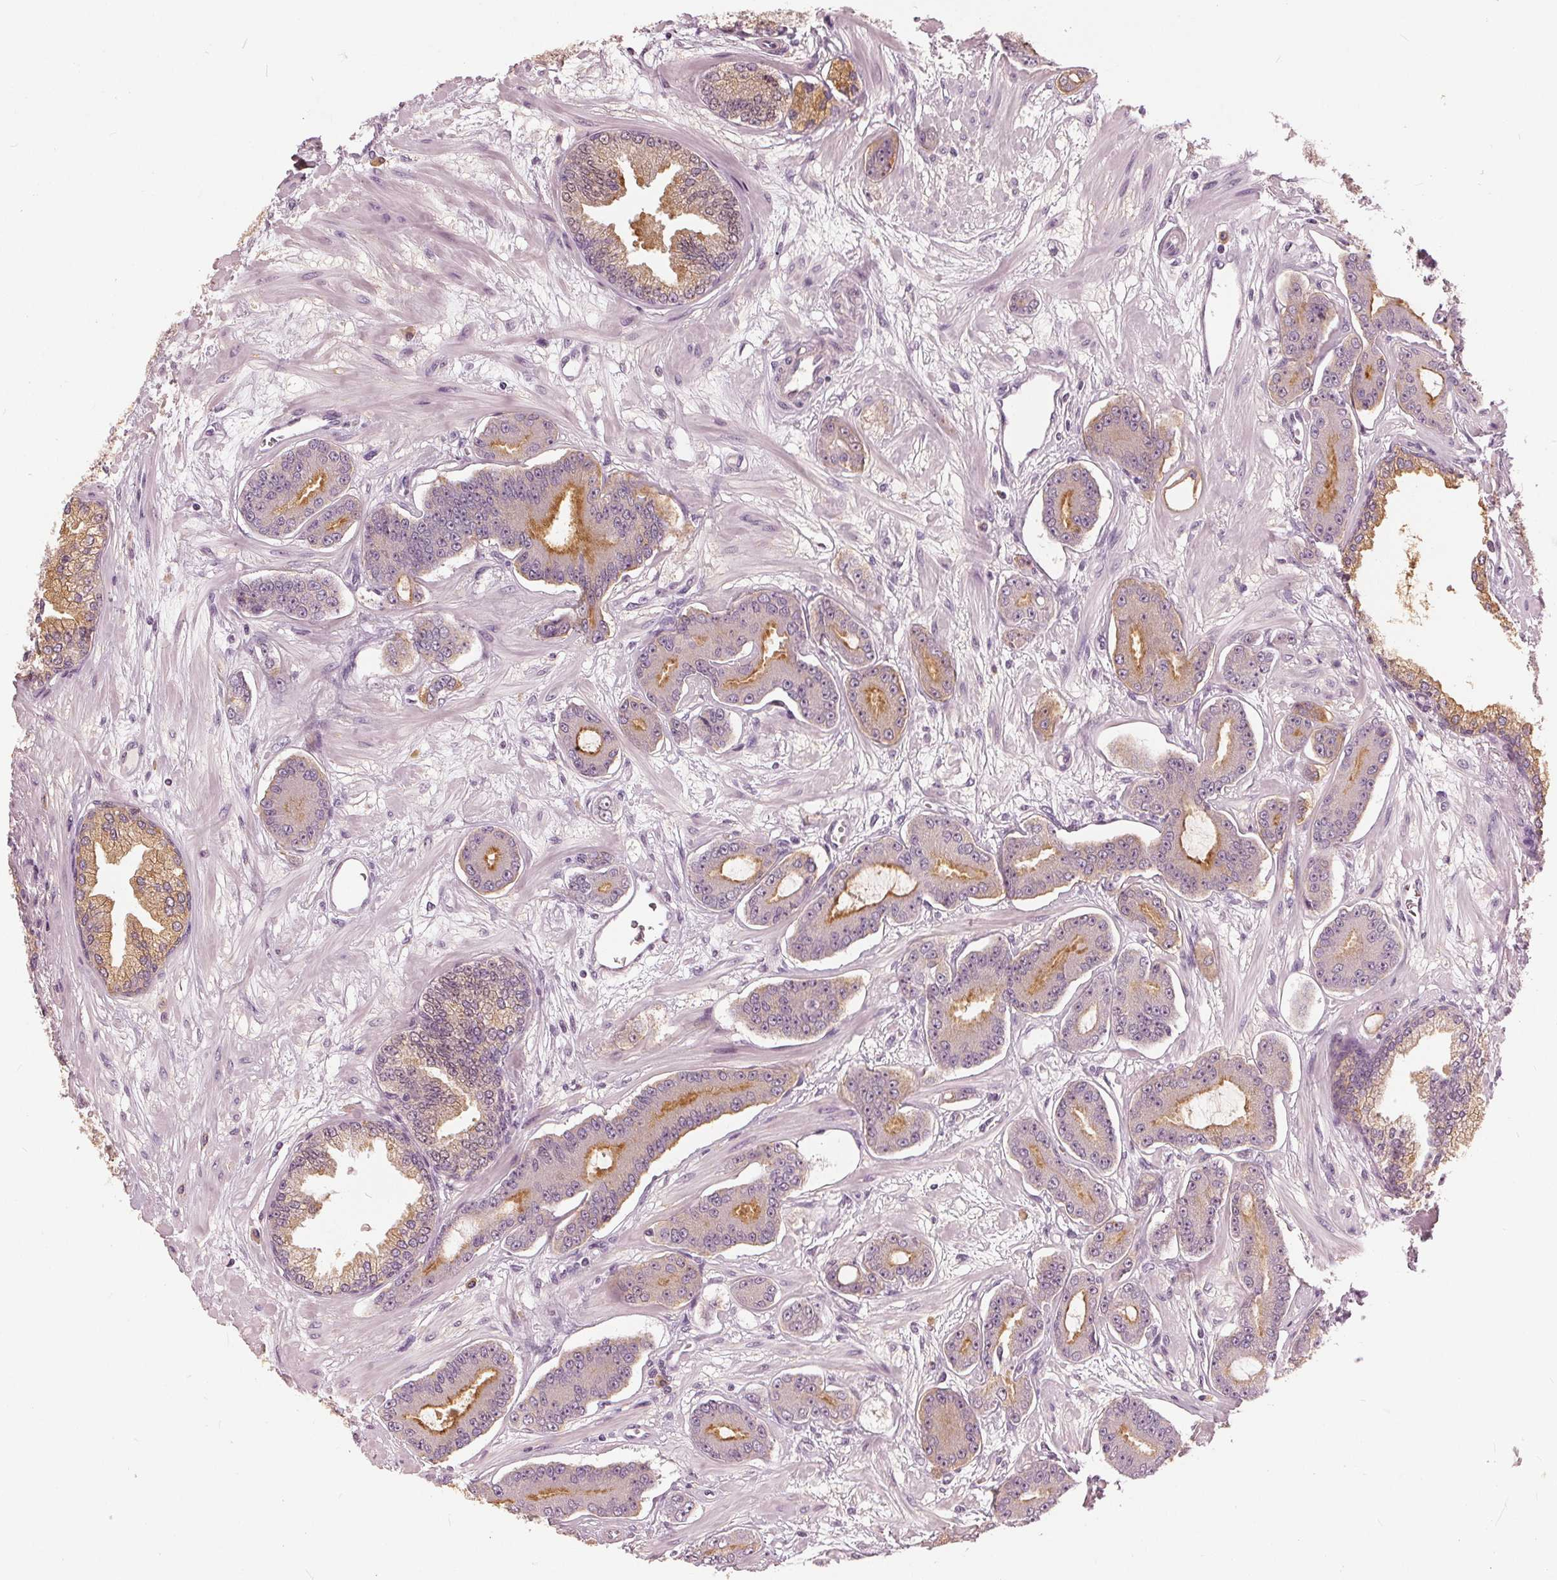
{"staining": {"intensity": "moderate", "quantity": "<25%", "location": "cytoplasmic/membranous"}, "tissue": "prostate cancer", "cell_type": "Tumor cells", "image_type": "cancer", "snomed": [{"axis": "morphology", "description": "Adenocarcinoma, Low grade"}, {"axis": "topography", "description": "Prostate"}], "caption": "The histopathology image reveals staining of prostate cancer (adenocarcinoma (low-grade)), revealing moderate cytoplasmic/membranous protein positivity (brown color) within tumor cells.", "gene": "KLK13", "patient": {"sex": "male", "age": 64}}